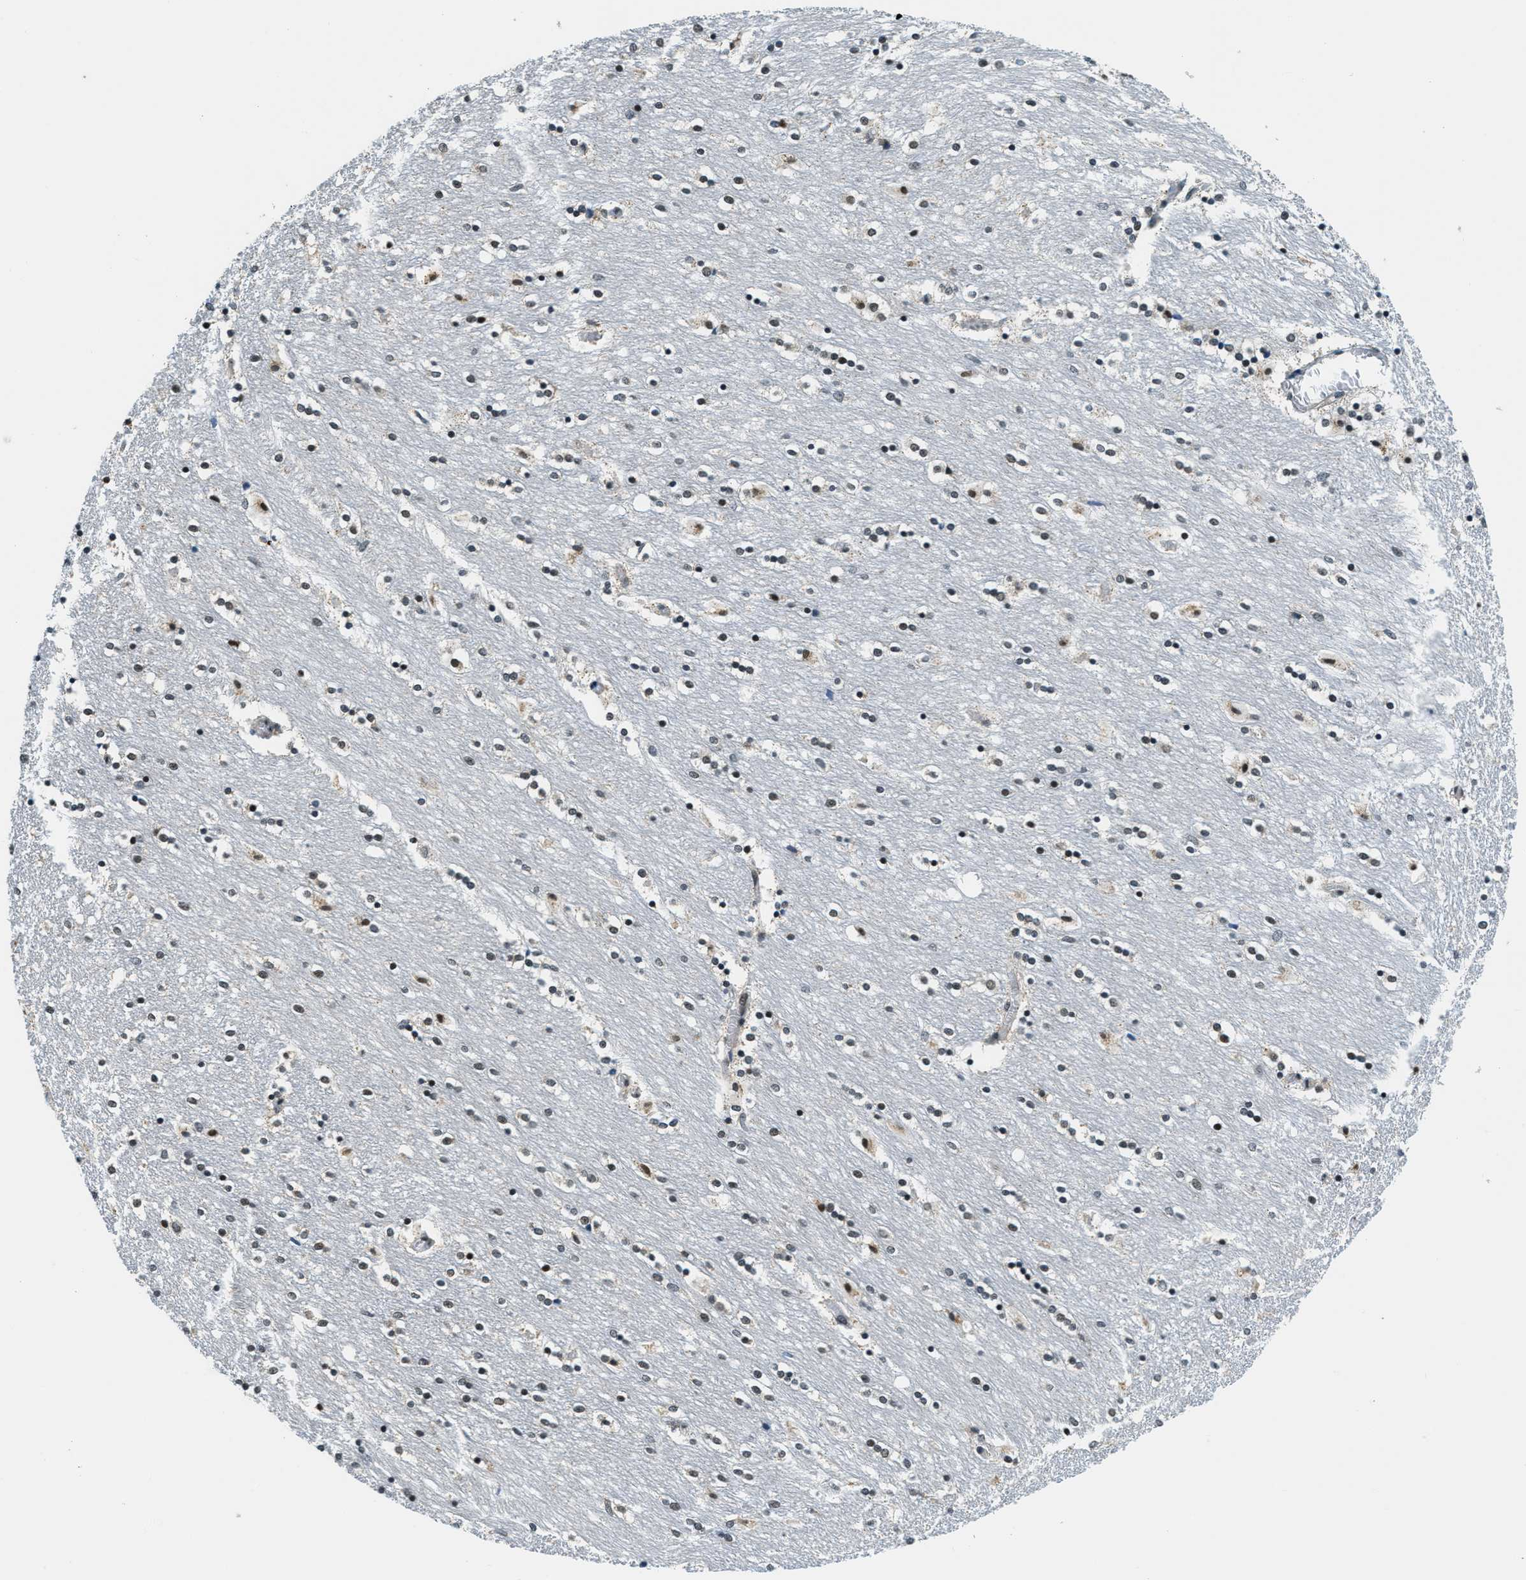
{"staining": {"intensity": "moderate", "quantity": "<25%", "location": "nuclear"}, "tissue": "caudate", "cell_type": "Glial cells", "image_type": "normal", "snomed": [{"axis": "morphology", "description": "Normal tissue, NOS"}, {"axis": "topography", "description": "Lateral ventricle wall"}], "caption": "Protein expression by immunohistochemistry (IHC) shows moderate nuclear expression in about <25% of glial cells in unremarkable caudate. Using DAB (3,3'-diaminobenzidine) (brown) and hematoxylin (blue) stains, captured at high magnification using brightfield microscopy.", "gene": "RAB11FIP1", "patient": {"sex": "female", "age": 54}}